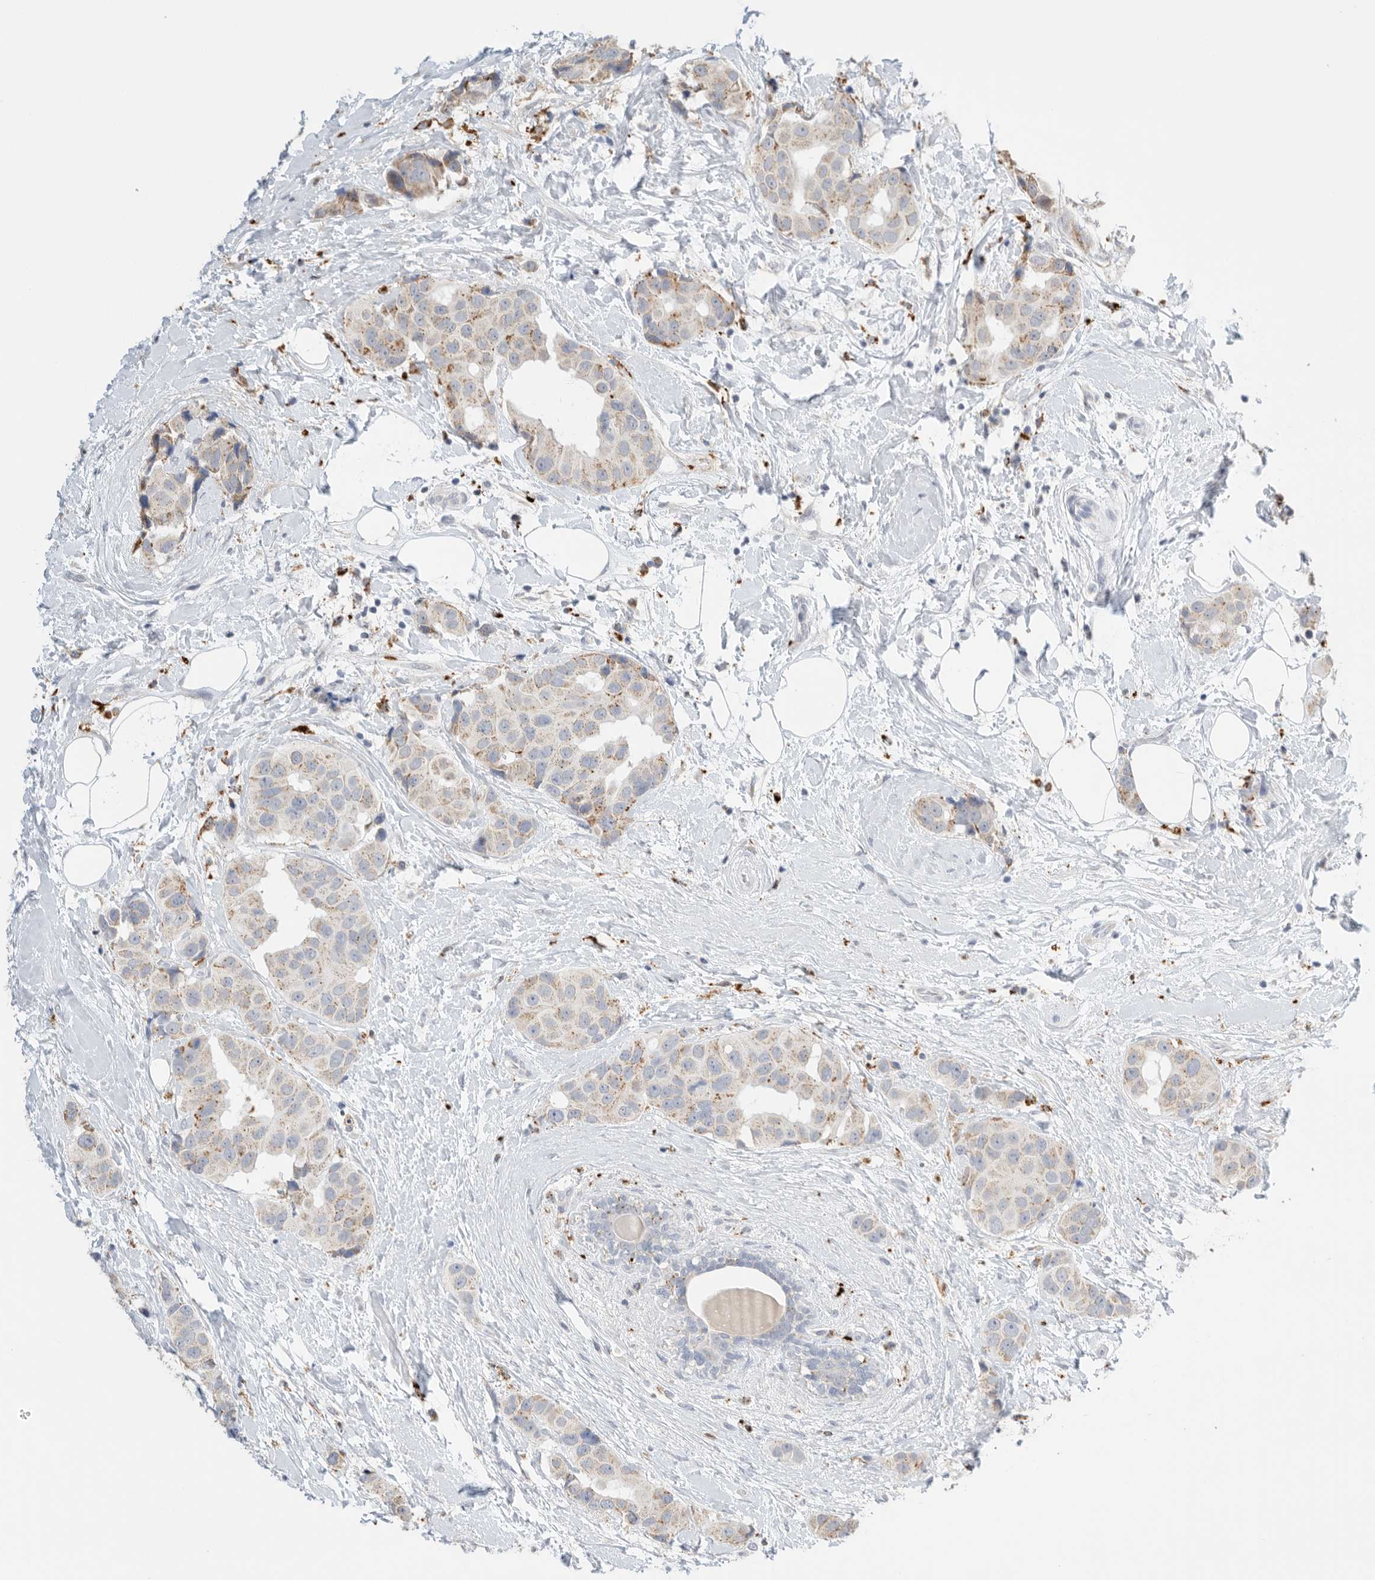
{"staining": {"intensity": "strong", "quantity": "<25%", "location": "cytoplasmic/membranous"}, "tissue": "breast cancer", "cell_type": "Tumor cells", "image_type": "cancer", "snomed": [{"axis": "morphology", "description": "Normal tissue, NOS"}, {"axis": "morphology", "description": "Duct carcinoma"}, {"axis": "topography", "description": "Breast"}], "caption": "High-power microscopy captured an IHC histopathology image of breast cancer, revealing strong cytoplasmic/membranous expression in approximately <25% of tumor cells. (brown staining indicates protein expression, while blue staining denotes nuclei).", "gene": "GGH", "patient": {"sex": "female", "age": 39}}